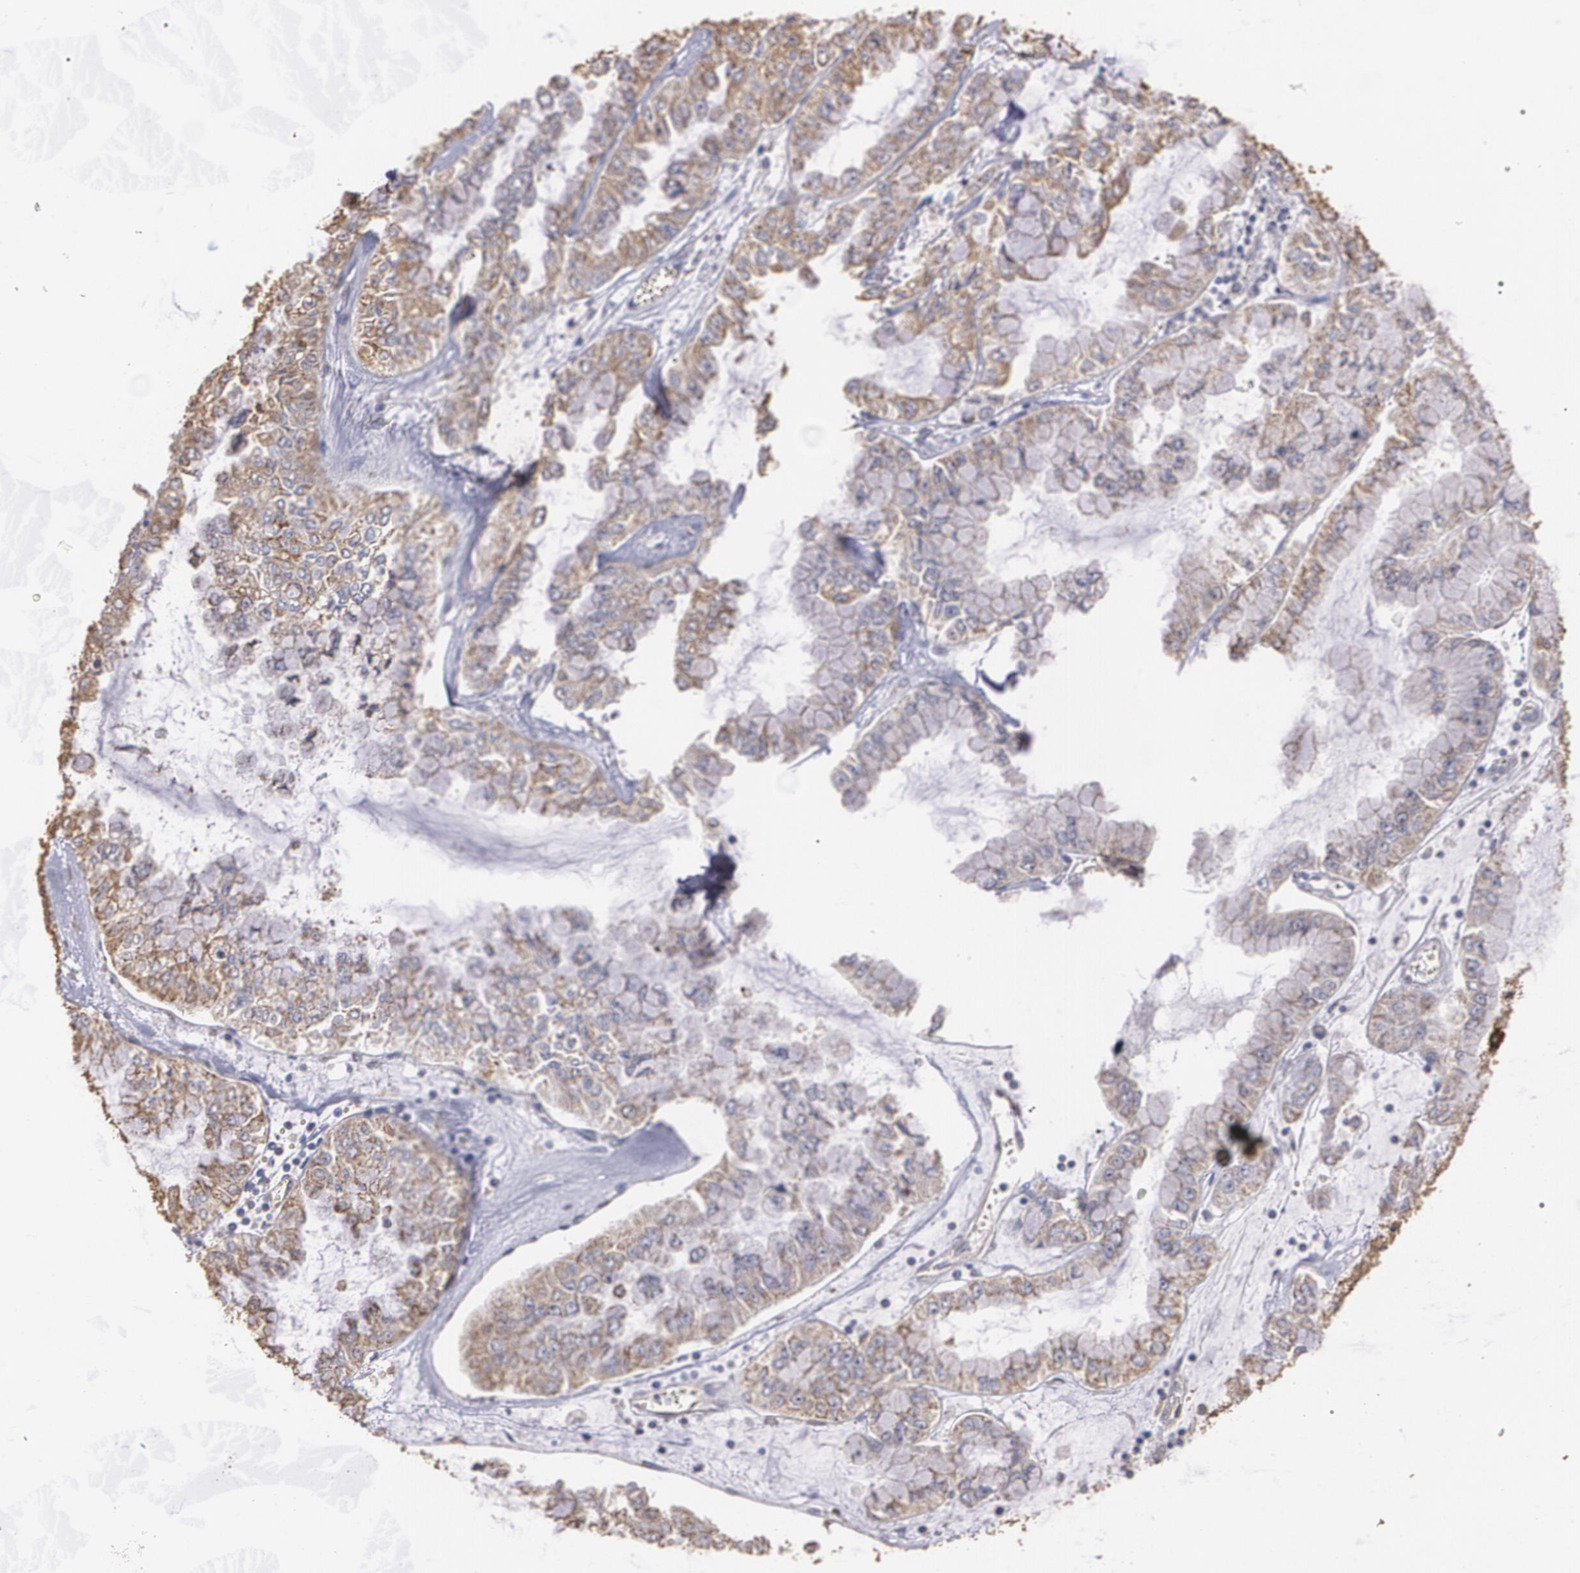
{"staining": {"intensity": "weak", "quantity": ">75%", "location": "cytoplasmic/membranous"}, "tissue": "liver cancer", "cell_type": "Tumor cells", "image_type": "cancer", "snomed": [{"axis": "morphology", "description": "Cholangiocarcinoma"}, {"axis": "topography", "description": "Liver"}], "caption": "Immunohistochemical staining of cholangiocarcinoma (liver) exhibits weak cytoplasmic/membranous protein staining in approximately >75% of tumor cells.", "gene": "PON1", "patient": {"sex": "female", "age": 79}}